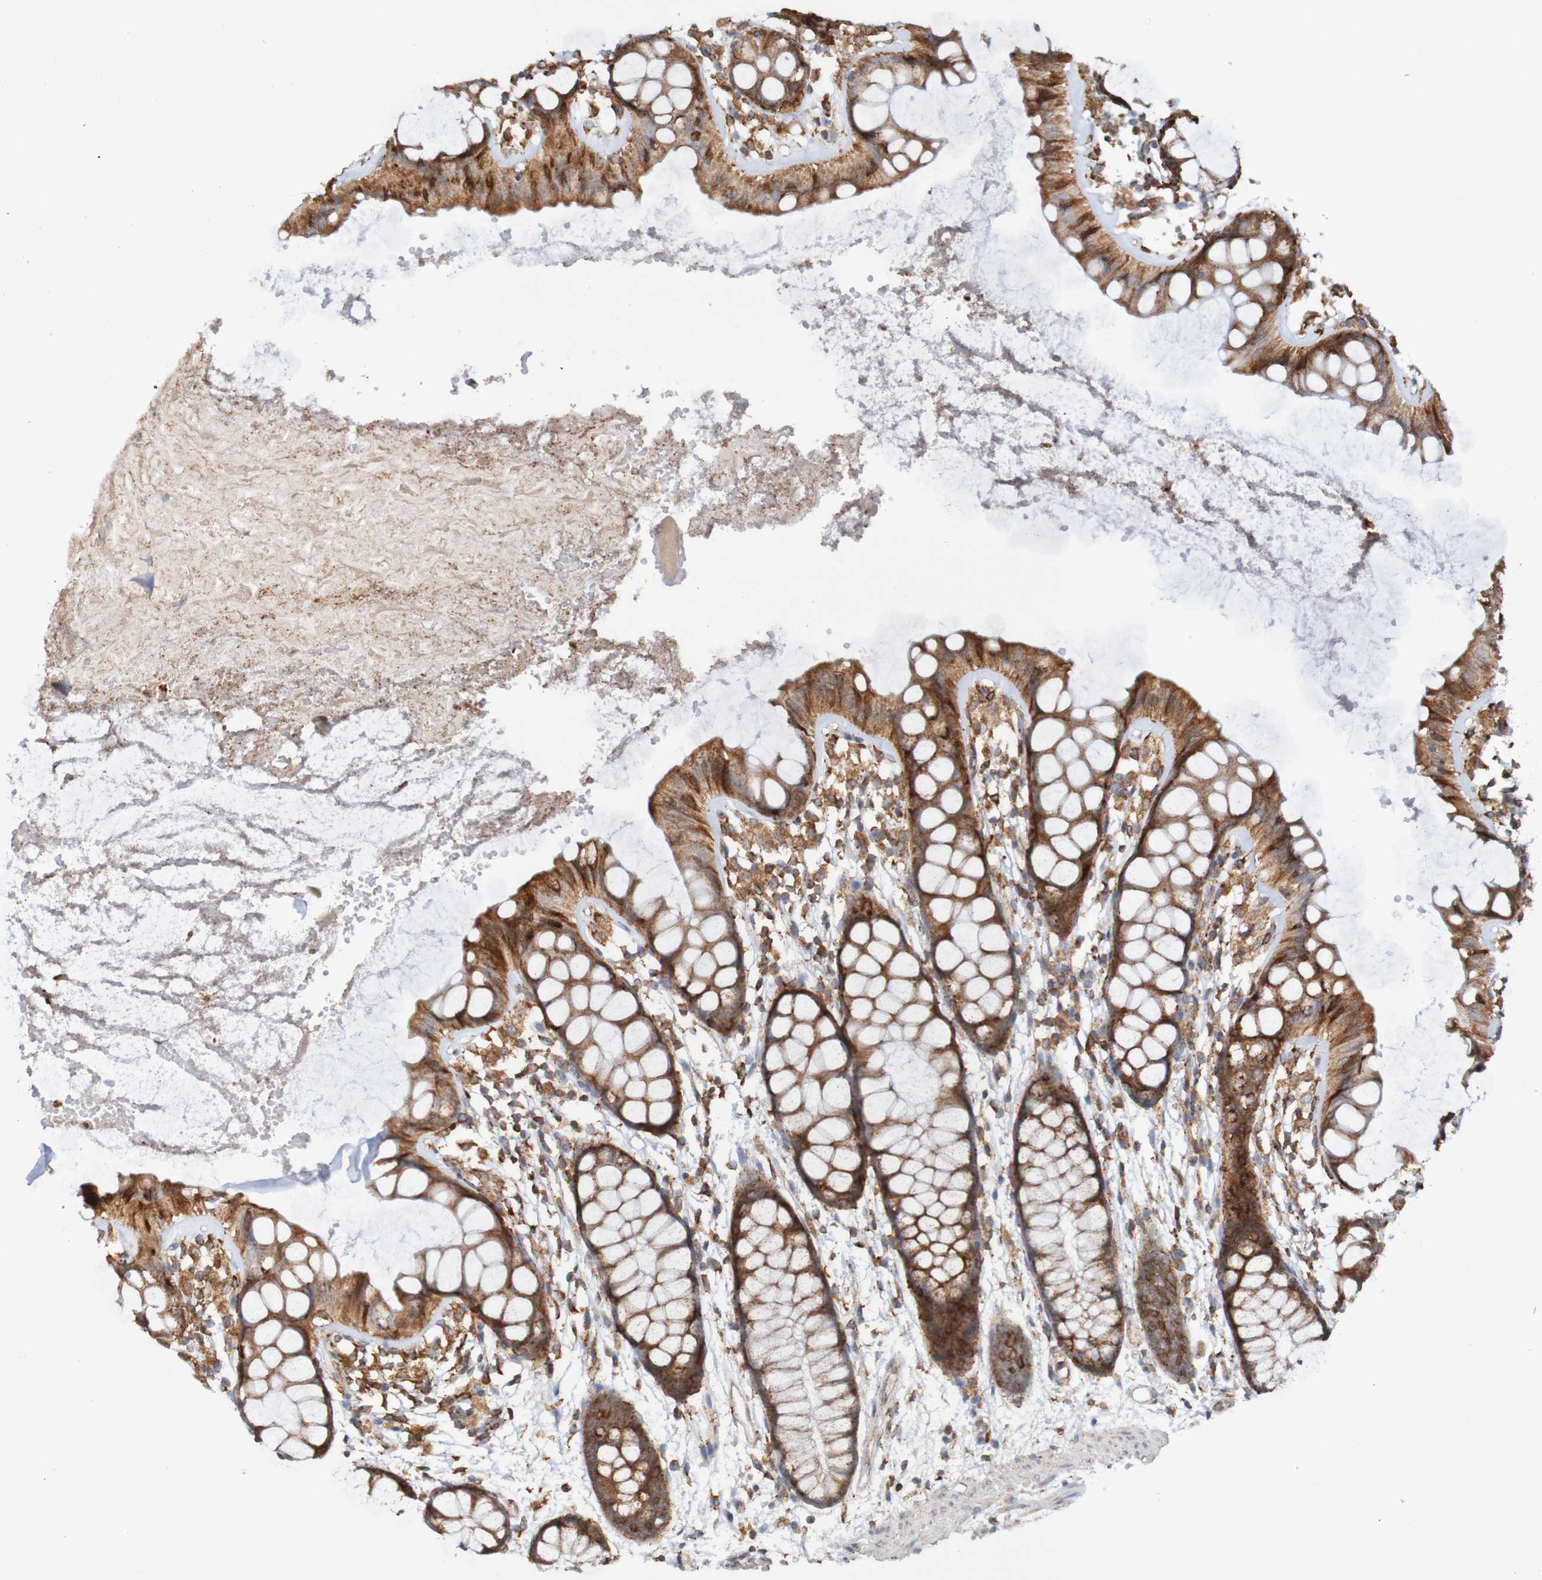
{"staining": {"intensity": "strong", "quantity": ">75%", "location": "cytoplasmic/membranous"}, "tissue": "rectum", "cell_type": "Glandular cells", "image_type": "normal", "snomed": [{"axis": "morphology", "description": "Normal tissue, NOS"}, {"axis": "topography", "description": "Rectum"}], "caption": "Immunohistochemistry (IHC) (DAB) staining of unremarkable human rectum shows strong cytoplasmic/membranous protein expression in about >75% of glandular cells. Using DAB (3,3'-diaminobenzidine) (brown) and hematoxylin (blue) stains, captured at high magnification using brightfield microscopy.", "gene": "PDIA3", "patient": {"sex": "female", "age": 66}}